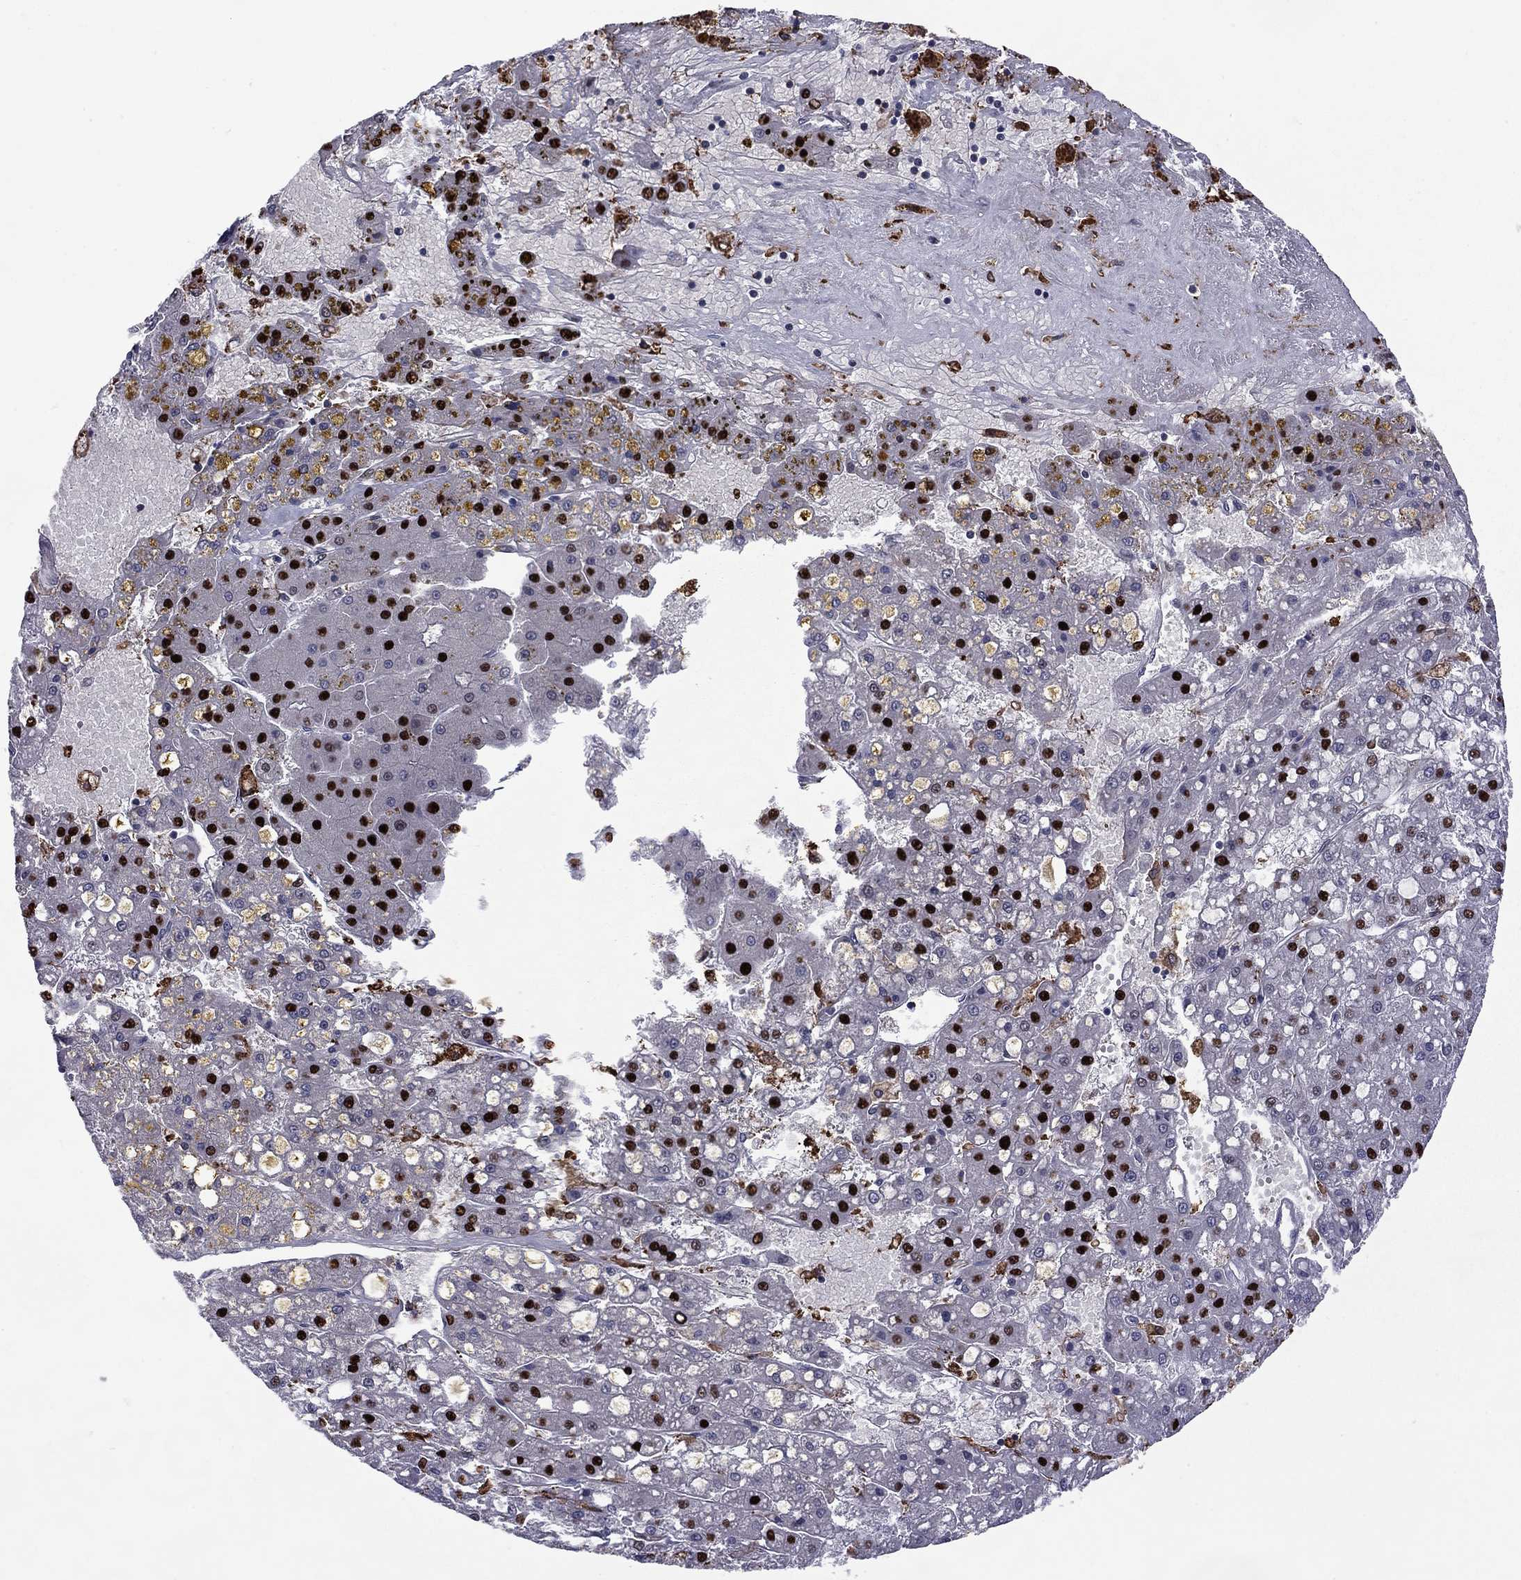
{"staining": {"intensity": "strong", "quantity": ">75%", "location": "nuclear"}, "tissue": "liver cancer", "cell_type": "Tumor cells", "image_type": "cancer", "snomed": [{"axis": "morphology", "description": "Carcinoma, Hepatocellular, NOS"}, {"axis": "topography", "description": "Liver"}], "caption": "Protein analysis of liver cancer (hepatocellular carcinoma) tissue shows strong nuclear staining in about >75% of tumor cells. (Brightfield microscopy of DAB IHC at high magnification).", "gene": "PCGF3", "patient": {"sex": "male", "age": 67}}